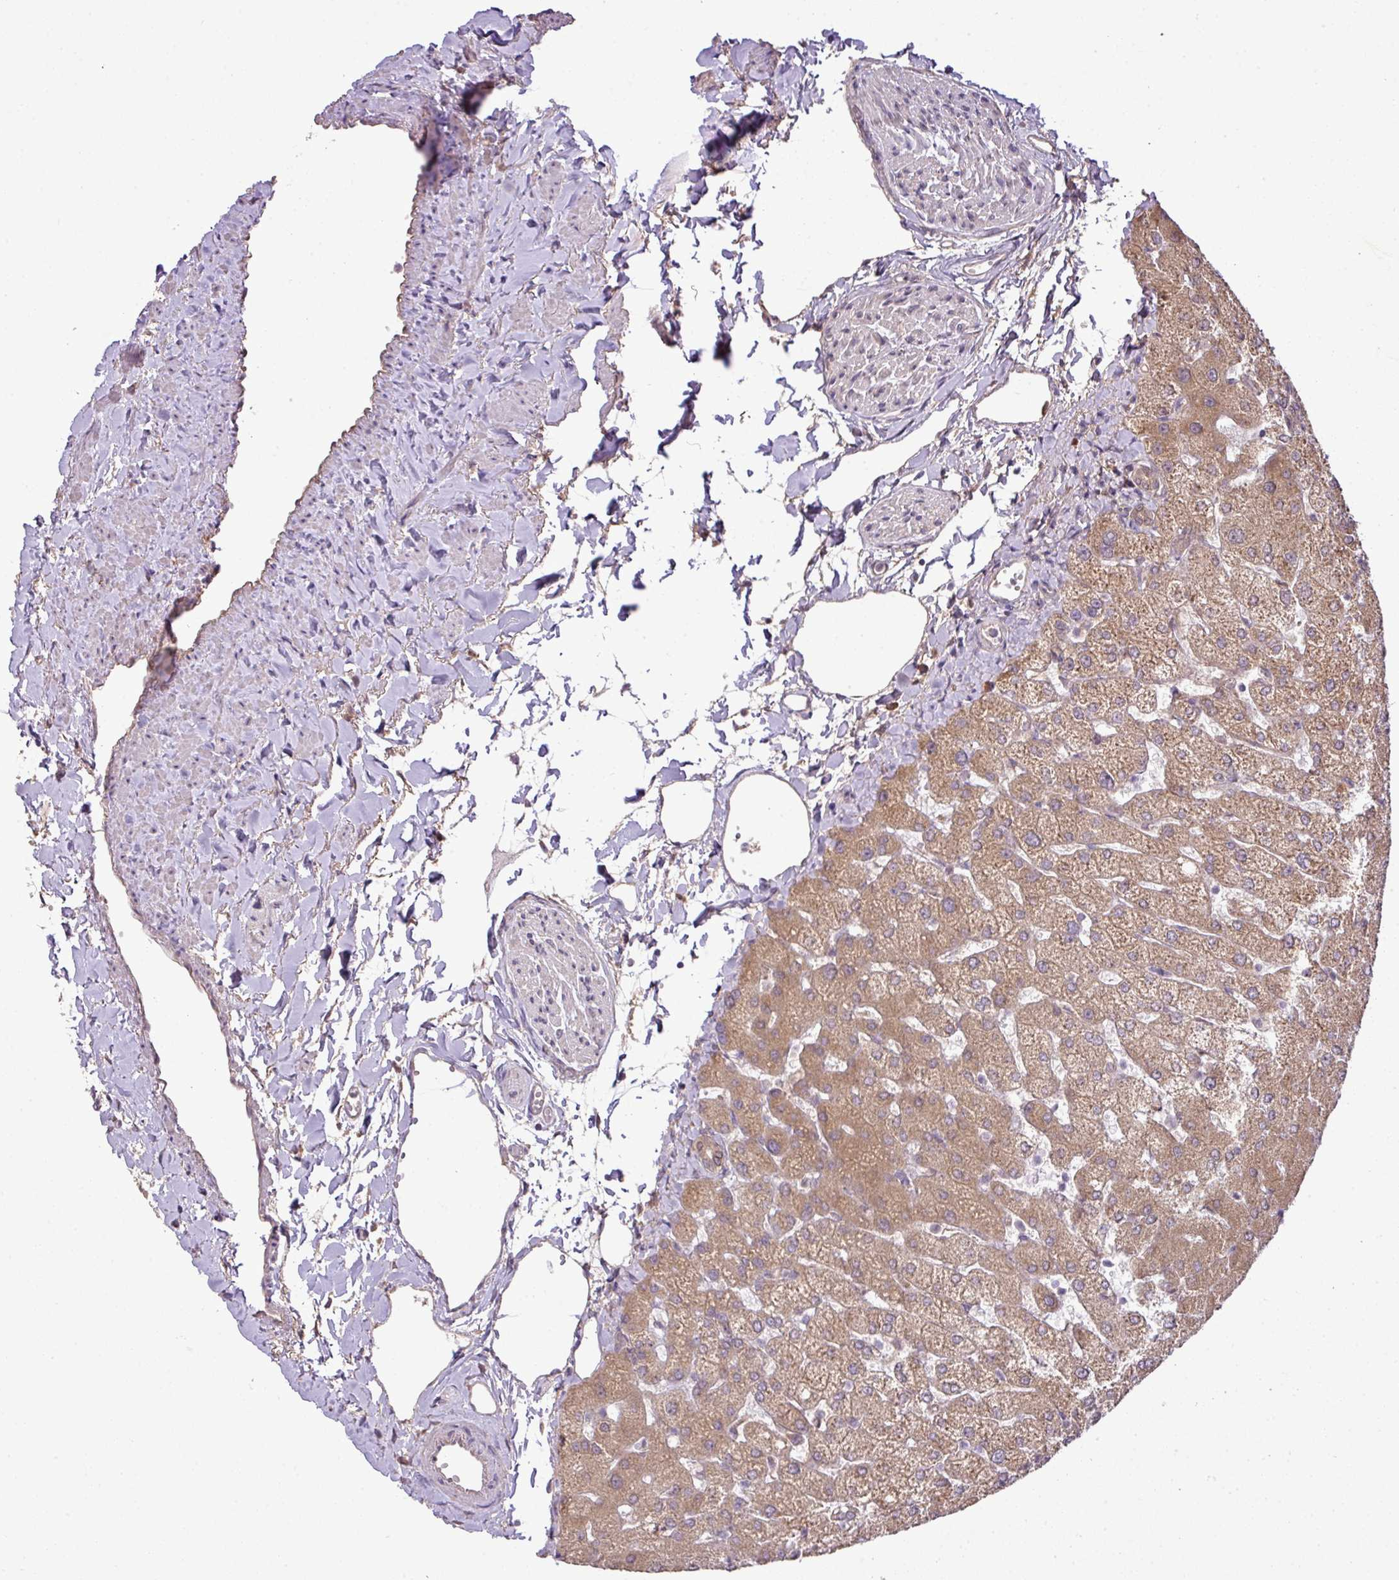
{"staining": {"intensity": "negative", "quantity": "none", "location": "none"}, "tissue": "liver", "cell_type": "Cholangiocytes", "image_type": "normal", "snomed": [{"axis": "morphology", "description": "Normal tissue, NOS"}, {"axis": "topography", "description": "Liver"}], "caption": "Immunohistochemical staining of benign liver reveals no significant expression in cholangiocytes.", "gene": "DNAAF4", "patient": {"sex": "female", "age": 54}}